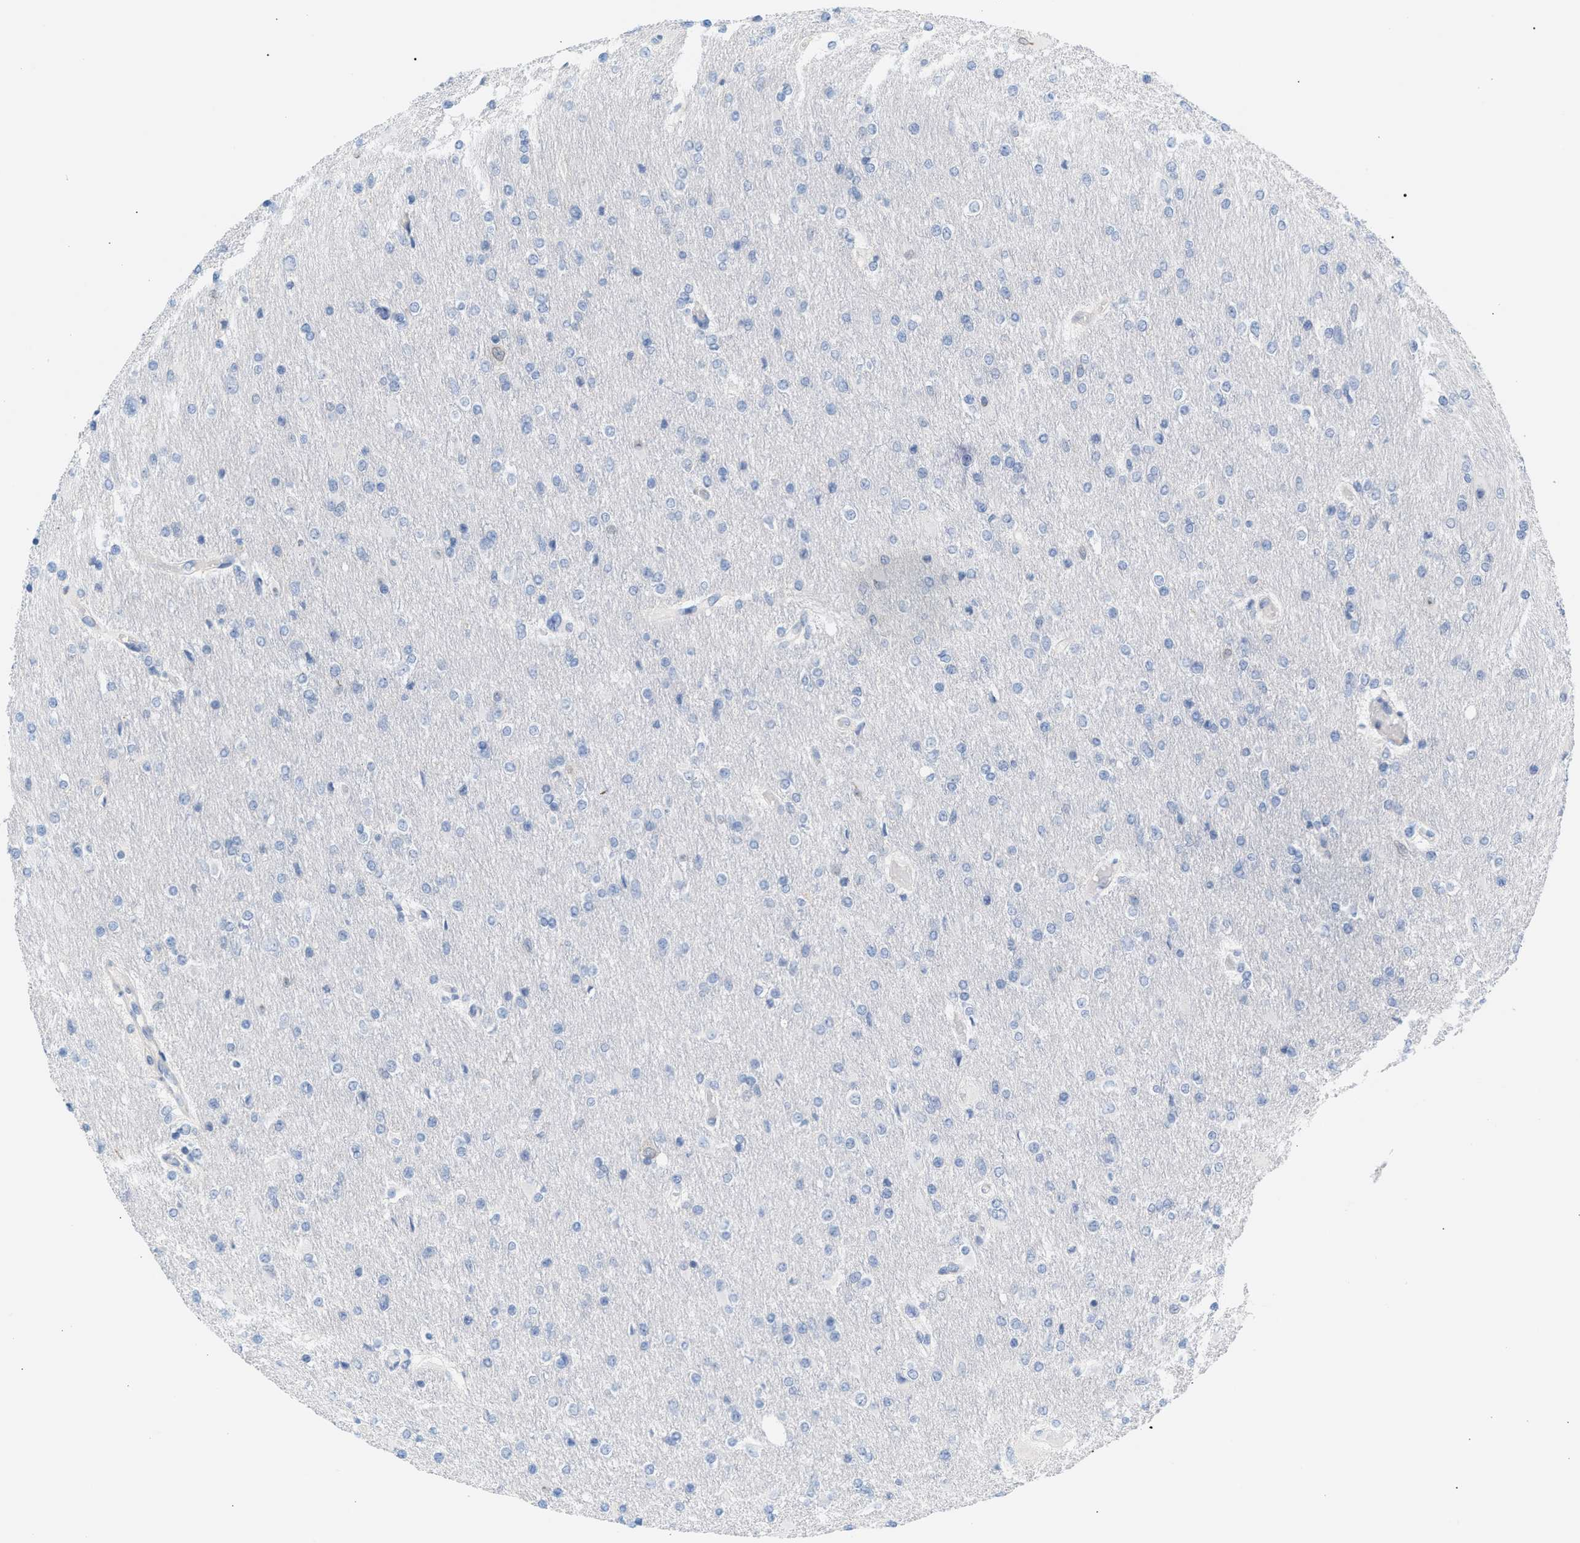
{"staining": {"intensity": "negative", "quantity": "none", "location": "none"}, "tissue": "glioma", "cell_type": "Tumor cells", "image_type": "cancer", "snomed": [{"axis": "morphology", "description": "Glioma, malignant, High grade"}, {"axis": "topography", "description": "Cerebral cortex"}], "caption": "Immunohistochemical staining of human glioma demonstrates no significant expression in tumor cells.", "gene": "LRCH1", "patient": {"sex": "female", "age": 36}}